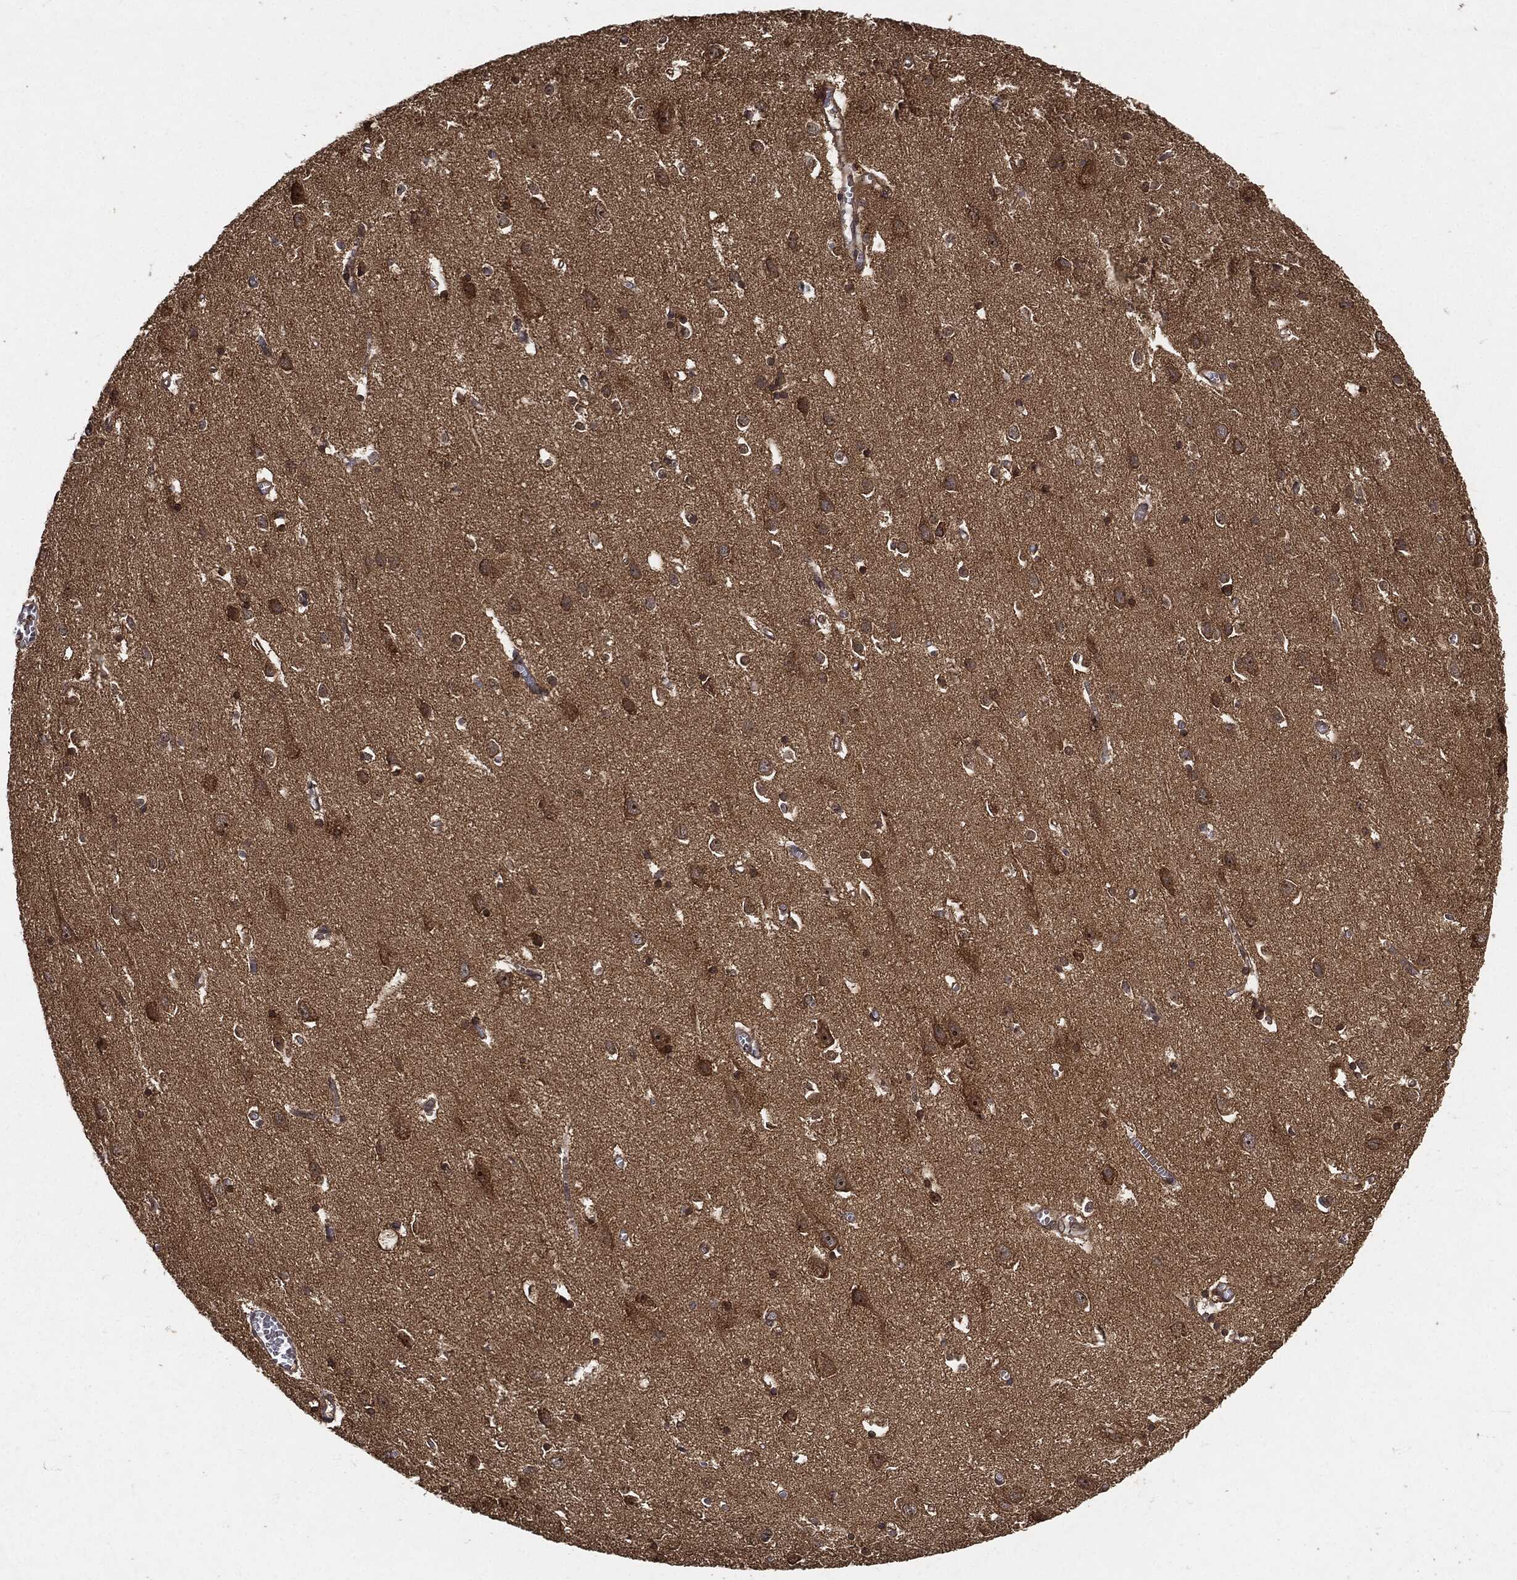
{"staining": {"intensity": "negative", "quantity": "none", "location": "none"}, "tissue": "cerebral cortex", "cell_type": "Endothelial cells", "image_type": "normal", "snomed": [{"axis": "morphology", "description": "Normal tissue, NOS"}, {"axis": "topography", "description": "Cerebral cortex"}], "caption": "Endothelial cells are negative for protein expression in unremarkable human cerebral cortex.", "gene": "ZNF226", "patient": {"sex": "male", "age": 70}}